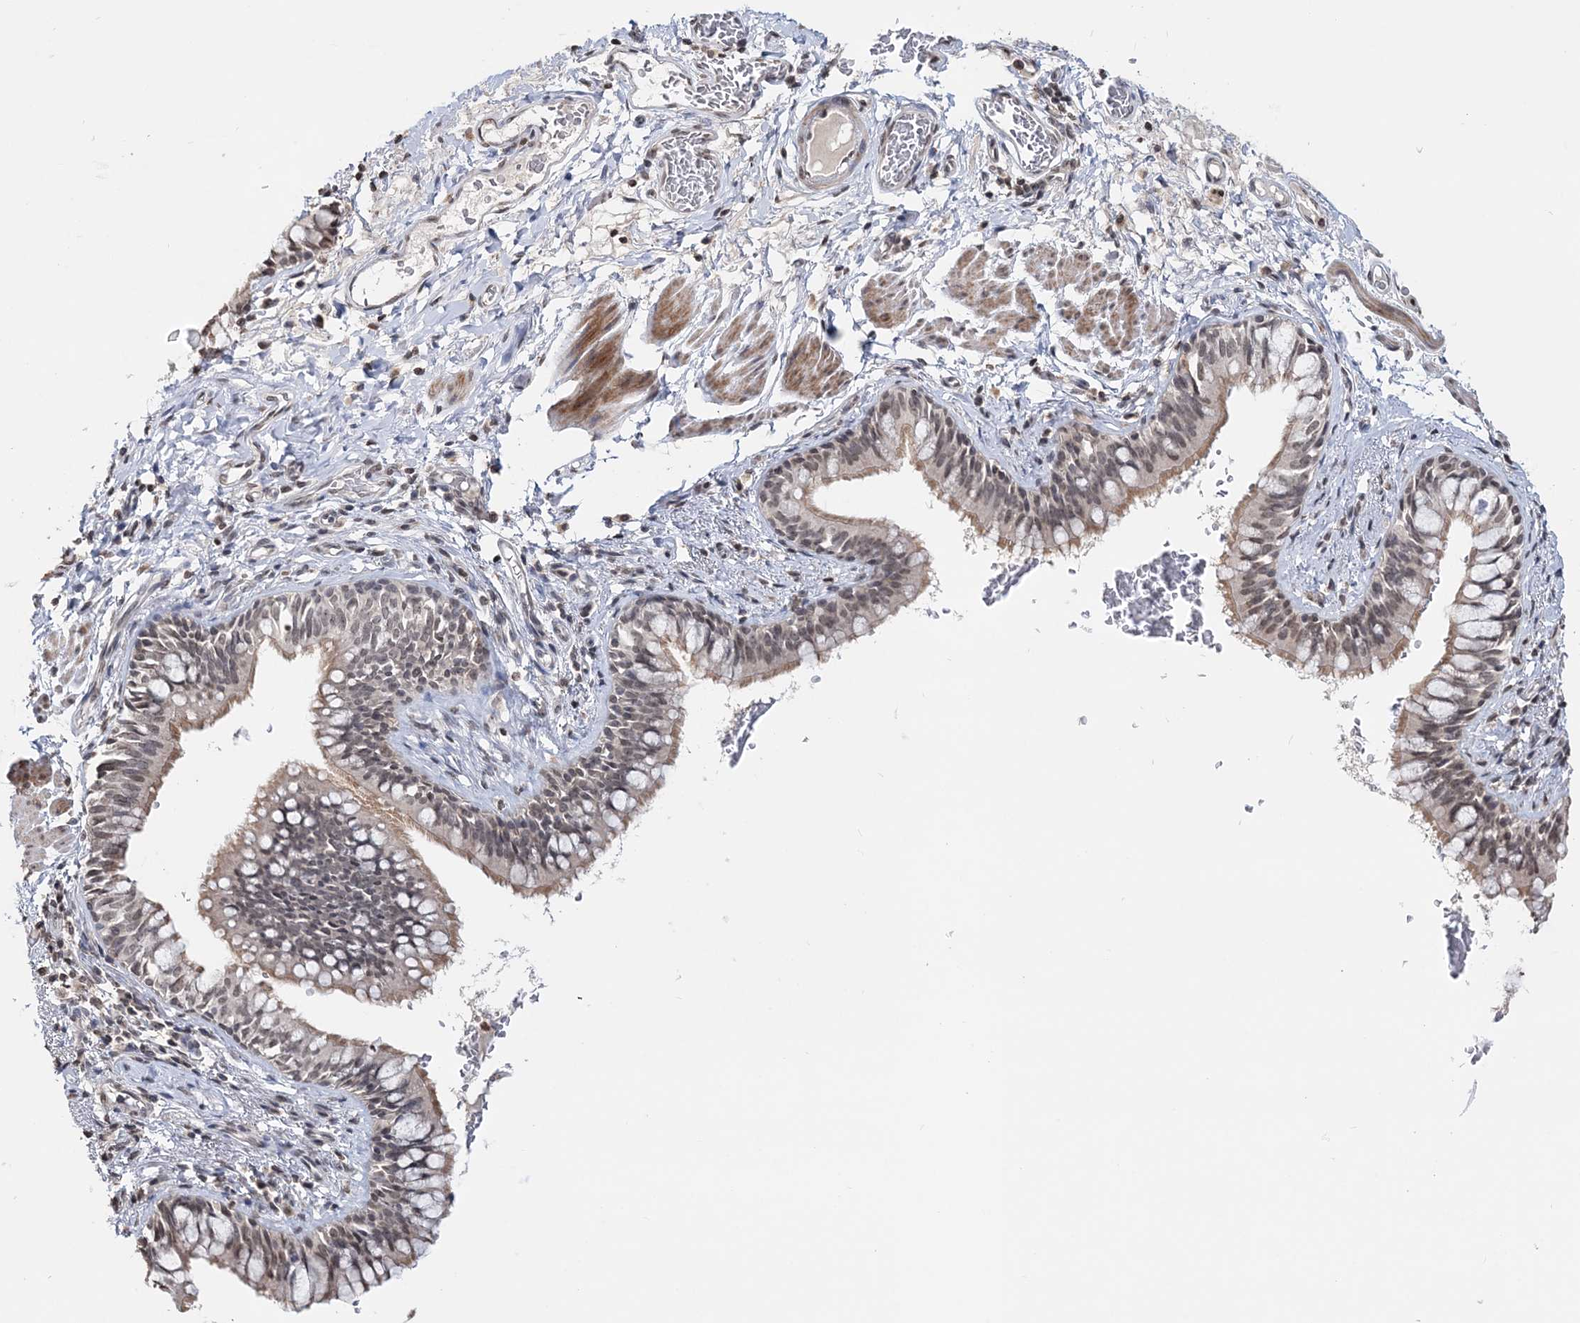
{"staining": {"intensity": "moderate", "quantity": ">75%", "location": "cytoplasmic/membranous,nuclear"}, "tissue": "bronchus", "cell_type": "Respiratory epithelial cells", "image_type": "normal", "snomed": [{"axis": "morphology", "description": "Normal tissue, NOS"}, {"axis": "topography", "description": "Cartilage tissue"}, {"axis": "topography", "description": "Bronchus"}], "caption": "Immunohistochemical staining of unremarkable bronchus demonstrates medium levels of moderate cytoplasmic/membranous,nuclear positivity in about >75% of respiratory epithelial cells. (Stains: DAB (3,3'-diaminobenzidine) in brown, nuclei in blue, Microscopy: brightfield microscopy at high magnification).", "gene": "SOWAHB", "patient": {"sex": "female", "age": 36}}